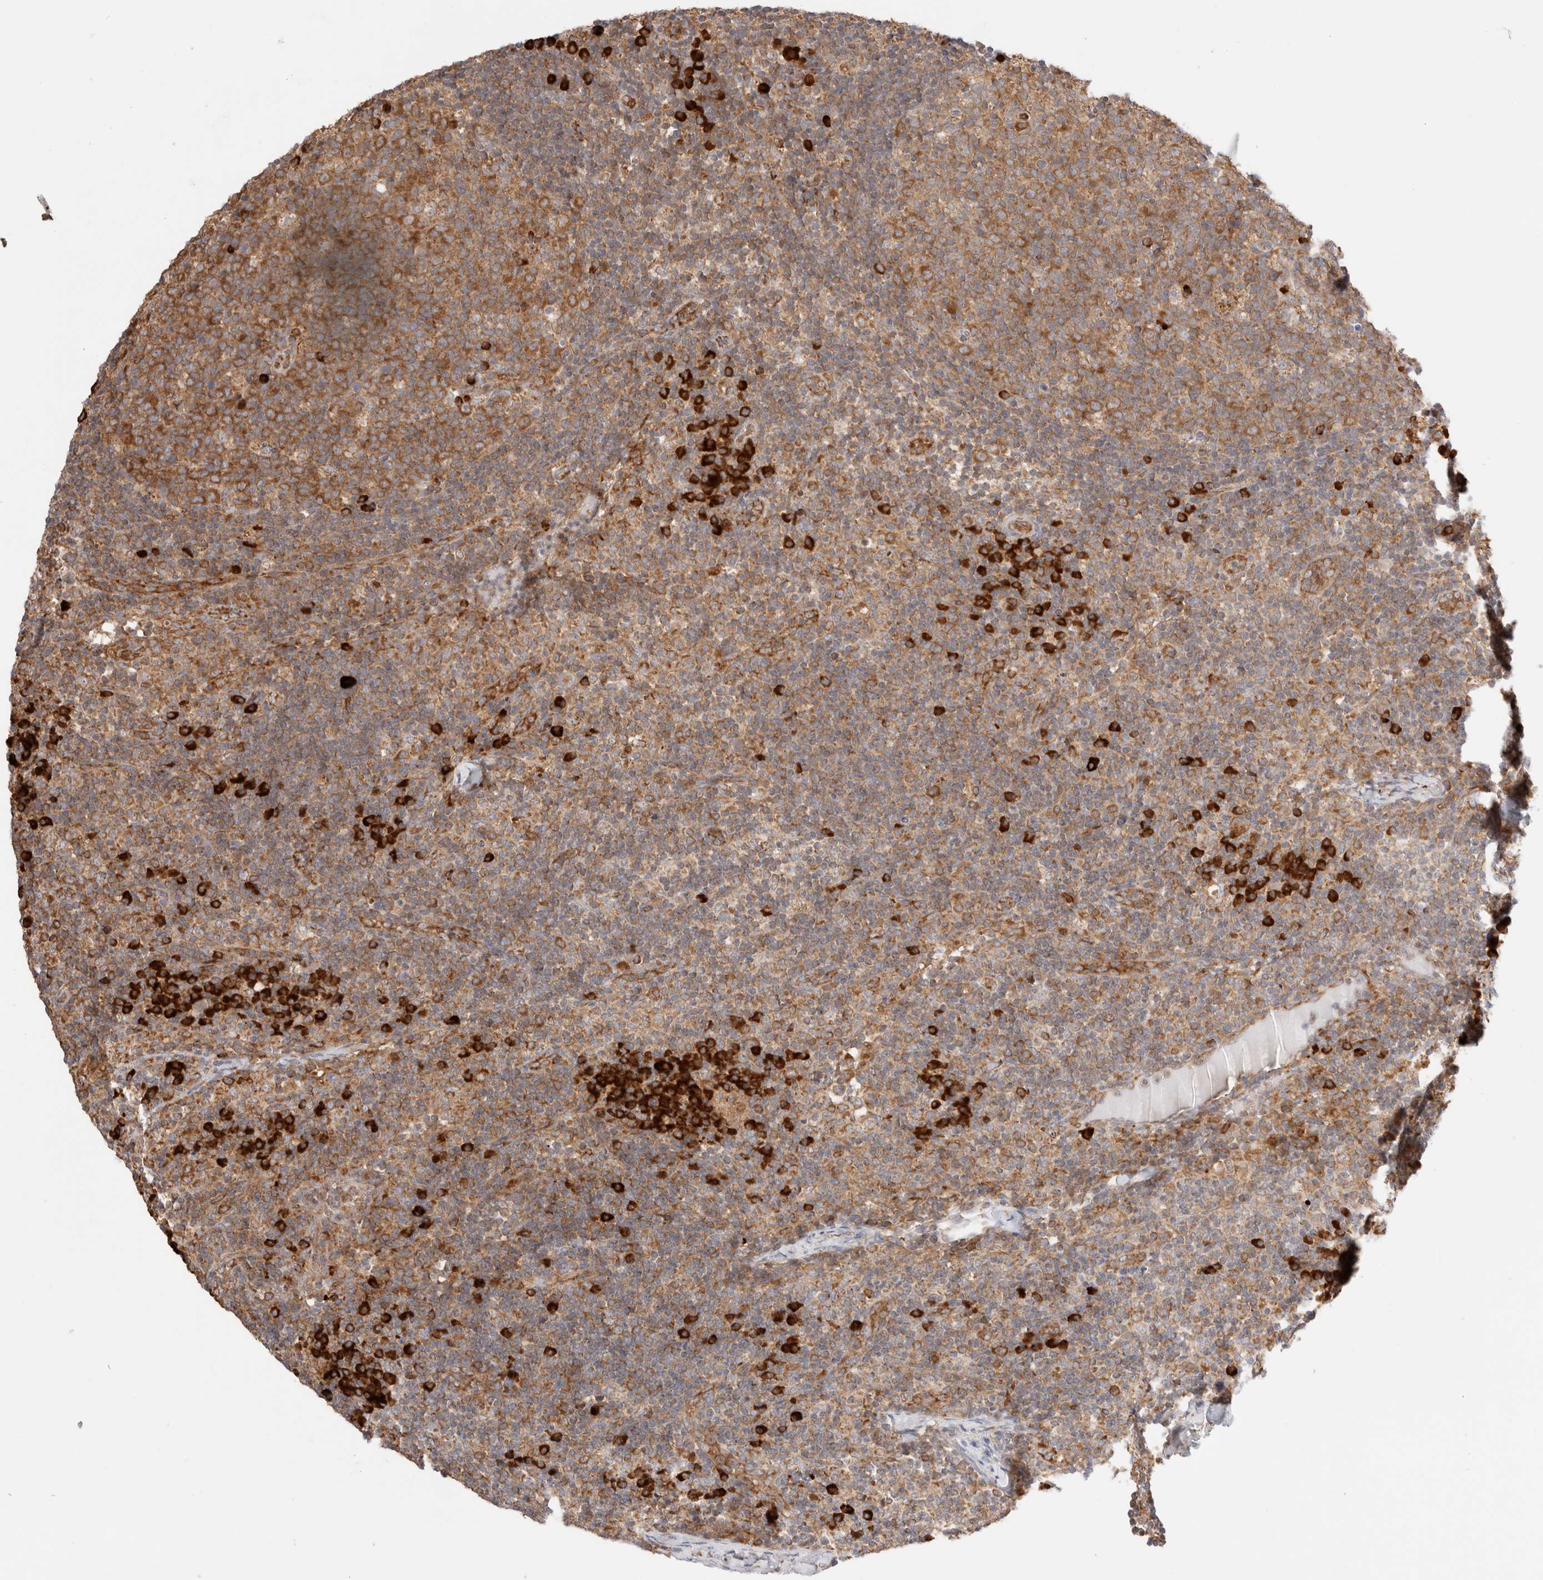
{"staining": {"intensity": "moderate", "quantity": ">75%", "location": "cytoplasmic/membranous"}, "tissue": "lymph node", "cell_type": "Germinal center cells", "image_type": "normal", "snomed": [{"axis": "morphology", "description": "Normal tissue, NOS"}, {"axis": "morphology", "description": "Inflammation, NOS"}, {"axis": "topography", "description": "Lymph node"}], "caption": "An immunohistochemistry (IHC) image of benign tissue is shown. Protein staining in brown shows moderate cytoplasmic/membranous positivity in lymph node within germinal center cells.", "gene": "UTS2B", "patient": {"sex": "male", "age": 55}}